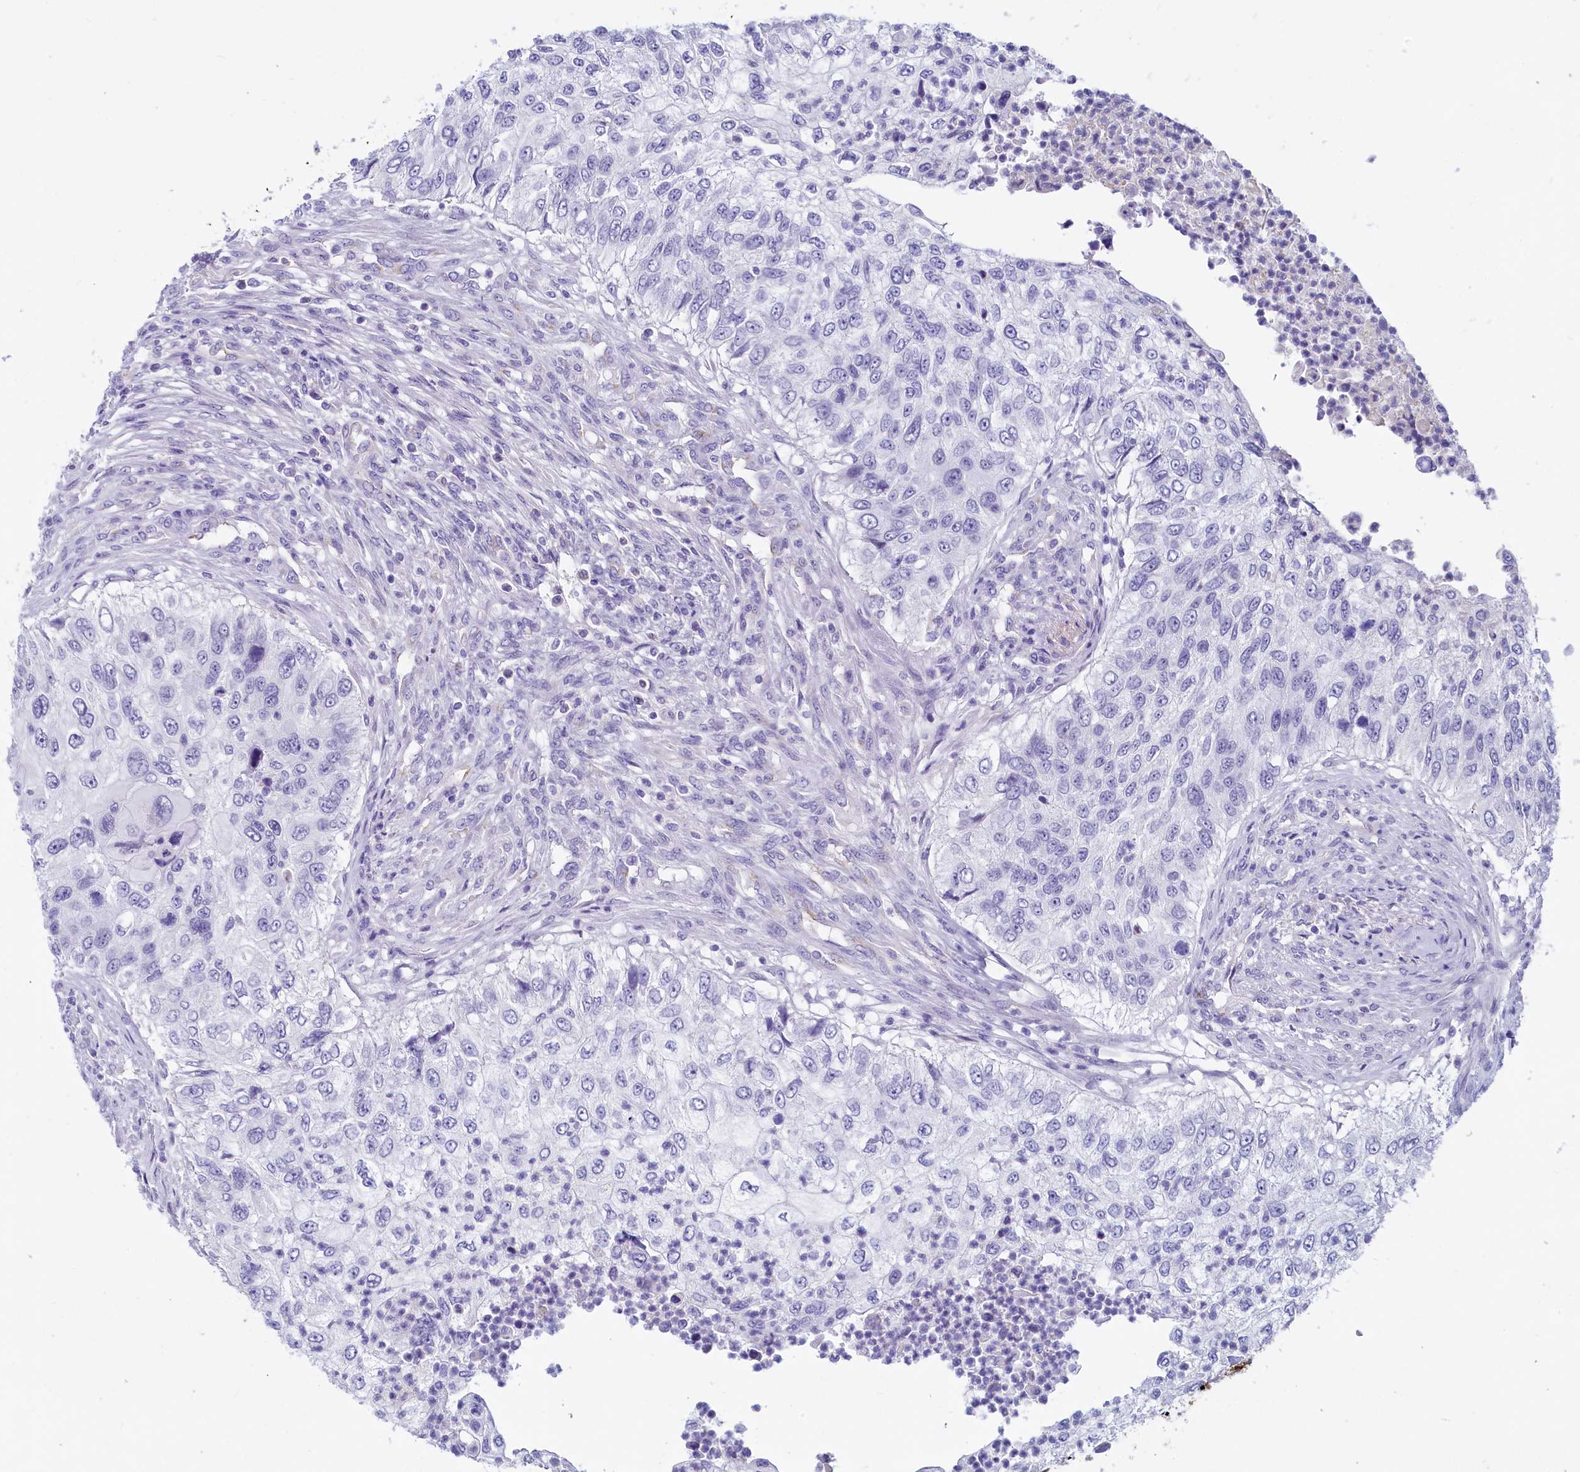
{"staining": {"intensity": "negative", "quantity": "none", "location": "none"}, "tissue": "urothelial cancer", "cell_type": "Tumor cells", "image_type": "cancer", "snomed": [{"axis": "morphology", "description": "Urothelial carcinoma, High grade"}, {"axis": "topography", "description": "Urinary bladder"}], "caption": "Immunohistochemistry (IHC) of human urothelial cancer demonstrates no expression in tumor cells. (IHC, brightfield microscopy, high magnification).", "gene": "INSC", "patient": {"sex": "female", "age": 60}}